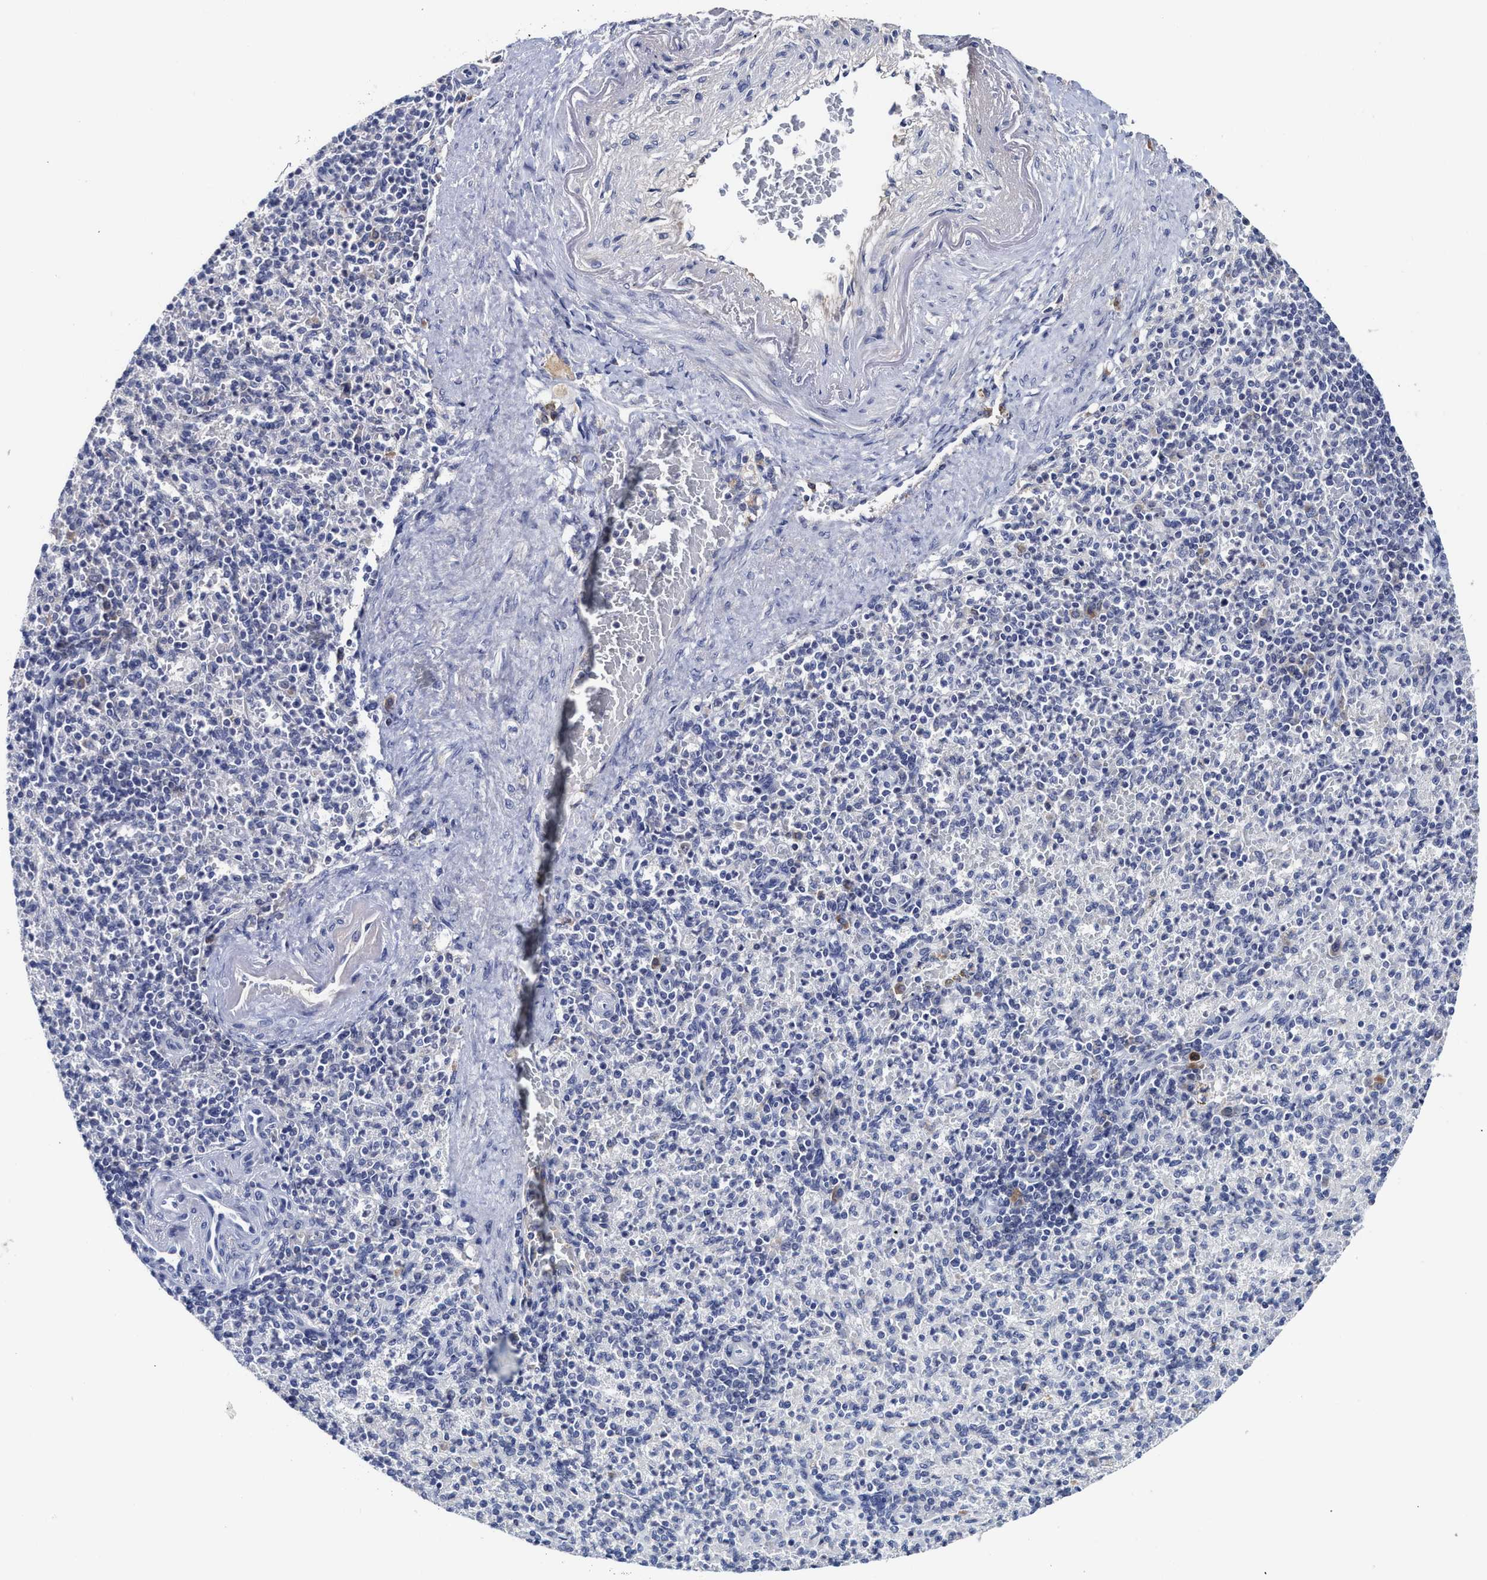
{"staining": {"intensity": "weak", "quantity": "<25%", "location": "cytoplasmic/membranous"}, "tissue": "spleen", "cell_type": "Cells in red pulp", "image_type": "normal", "snomed": [{"axis": "morphology", "description": "Normal tissue, NOS"}, {"axis": "topography", "description": "Spleen"}], "caption": "Protein analysis of unremarkable spleen exhibits no significant expression in cells in red pulp.", "gene": "C2", "patient": {"sex": "female", "age": 74}}